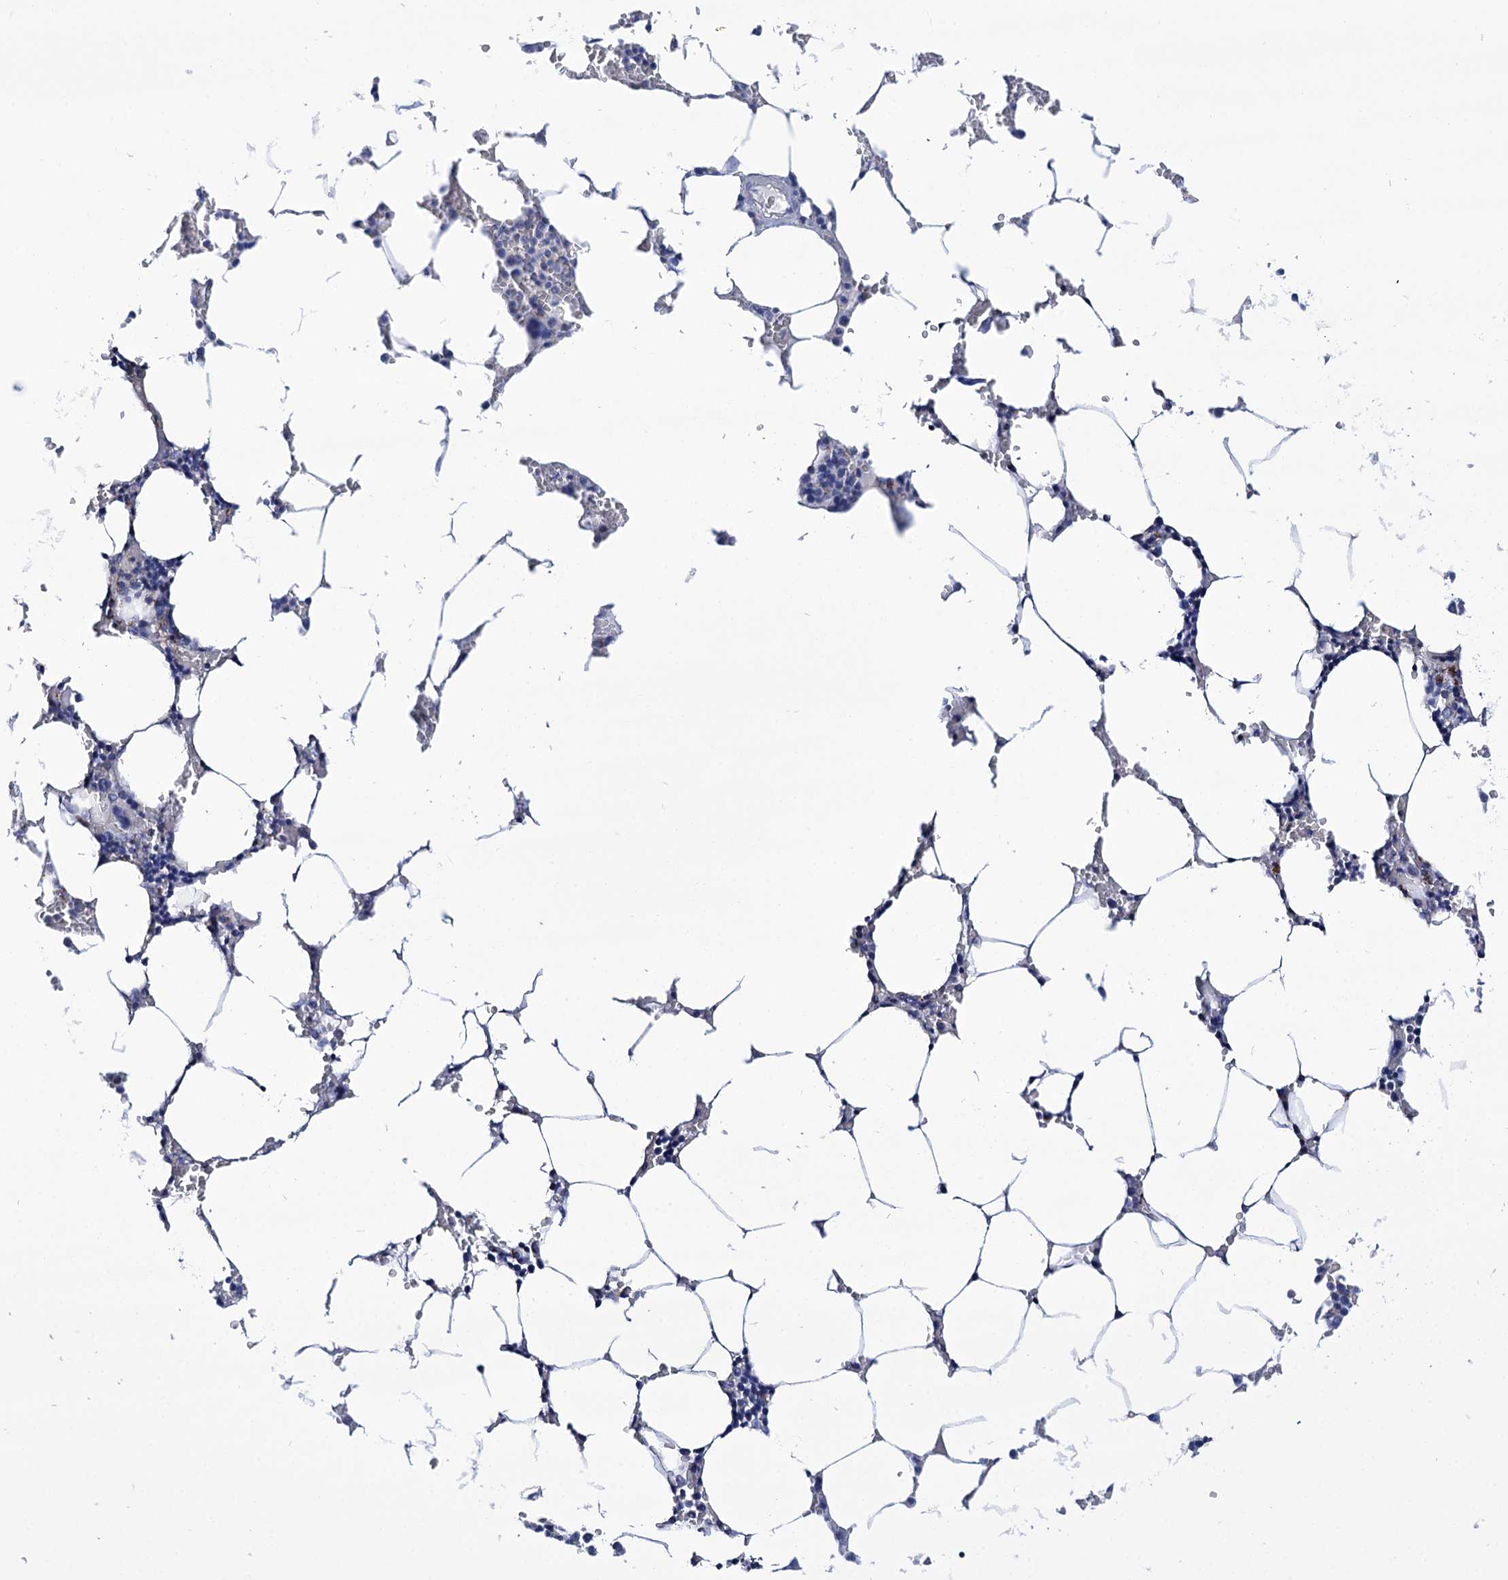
{"staining": {"intensity": "negative", "quantity": "none", "location": "none"}, "tissue": "bone marrow", "cell_type": "Hematopoietic cells", "image_type": "normal", "snomed": [{"axis": "morphology", "description": "Normal tissue, NOS"}, {"axis": "topography", "description": "Bone marrow"}], "caption": "An immunohistochemistry histopathology image of unremarkable bone marrow is shown. There is no staining in hematopoietic cells of bone marrow. (Brightfield microscopy of DAB (3,3'-diaminobenzidine) IHC at high magnification).", "gene": "UBASH3B", "patient": {"sex": "male", "age": 70}}